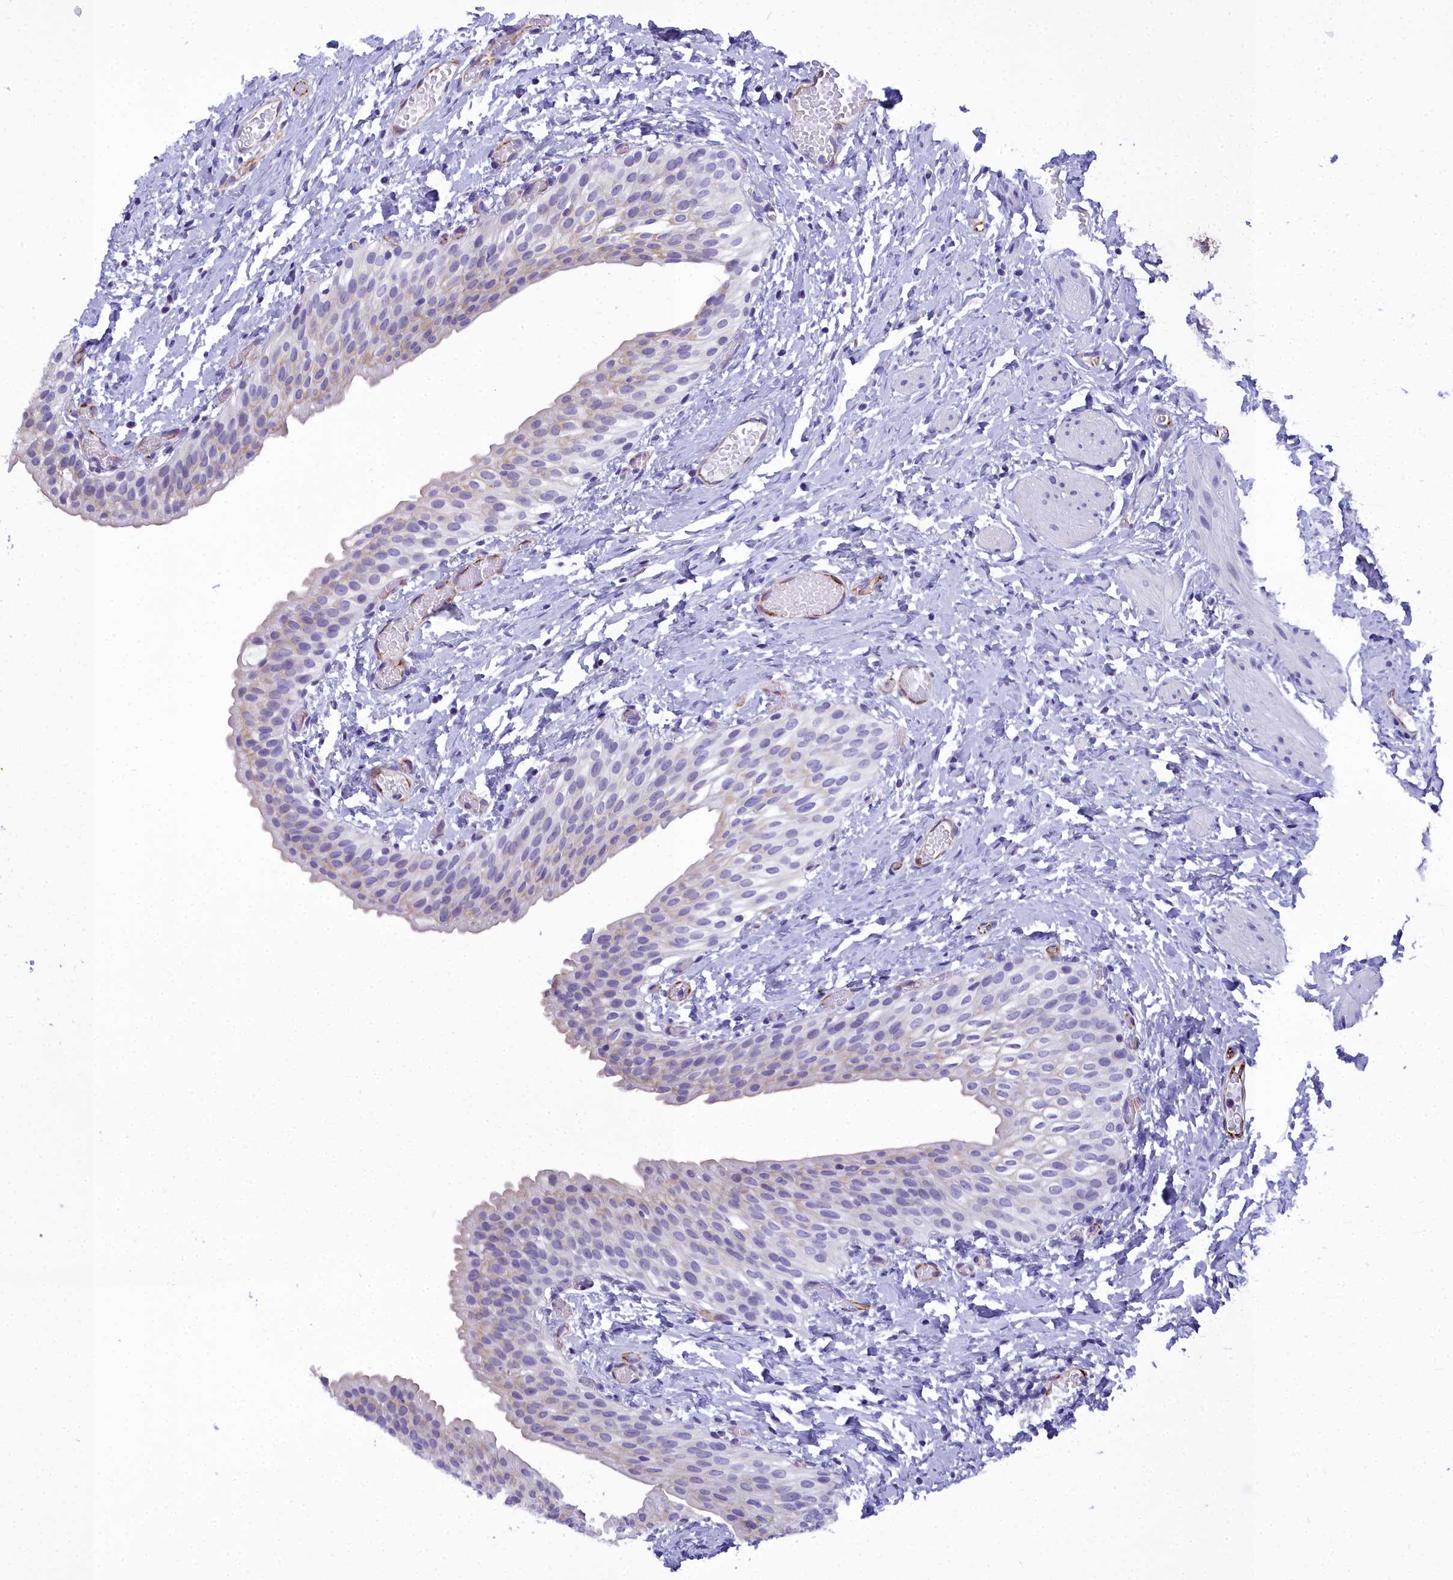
{"staining": {"intensity": "negative", "quantity": "none", "location": "none"}, "tissue": "urinary bladder", "cell_type": "Urothelial cells", "image_type": "normal", "snomed": [{"axis": "morphology", "description": "Normal tissue, NOS"}, {"axis": "topography", "description": "Urinary bladder"}], "caption": "Immunohistochemistry image of unremarkable urinary bladder: urinary bladder stained with DAB (3,3'-diaminobenzidine) exhibits no significant protein expression in urothelial cells.", "gene": "TIMM22", "patient": {"sex": "male", "age": 1}}